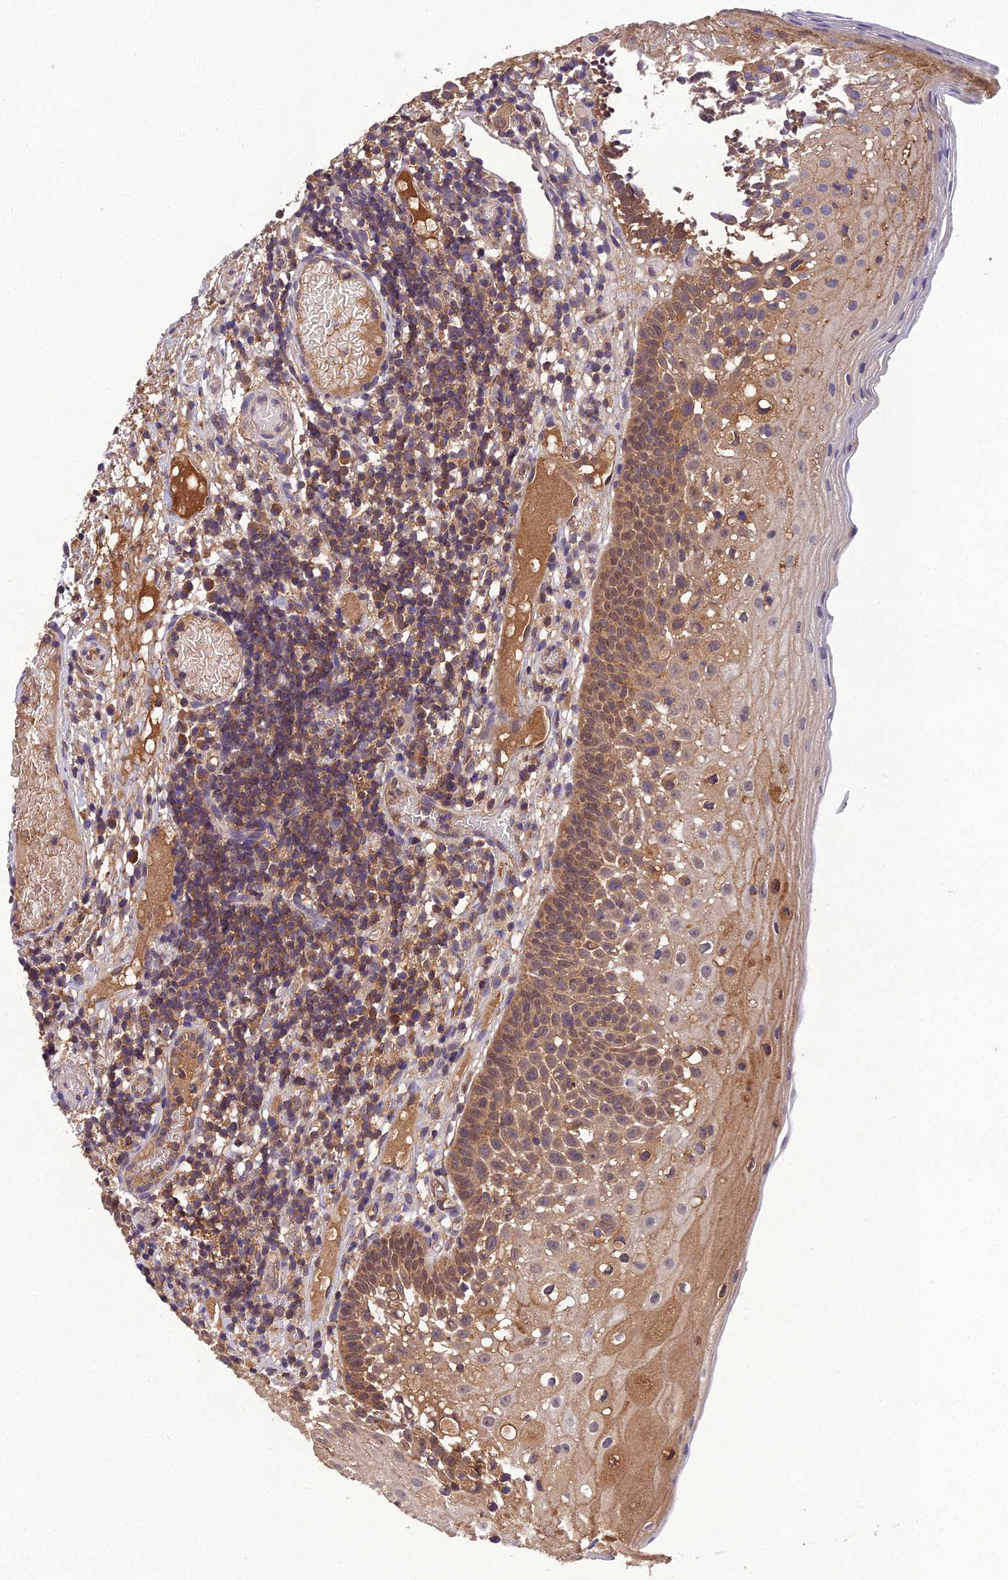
{"staining": {"intensity": "moderate", "quantity": "<25%", "location": "cytoplasmic/membranous"}, "tissue": "oral mucosa", "cell_type": "Squamous epithelial cells", "image_type": "normal", "snomed": [{"axis": "morphology", "description": "Normal tissue, NOS"}, {"axis": "topography", "description": "Oral tissue"}], "caption": "Moderate cytoplasmic/membranous positivity is identified in approximately <25% of squamous epithelial cells in benign oral mucosa.", "gene": "TMEM258", "patient": {"sex": "female", "age": 69}}